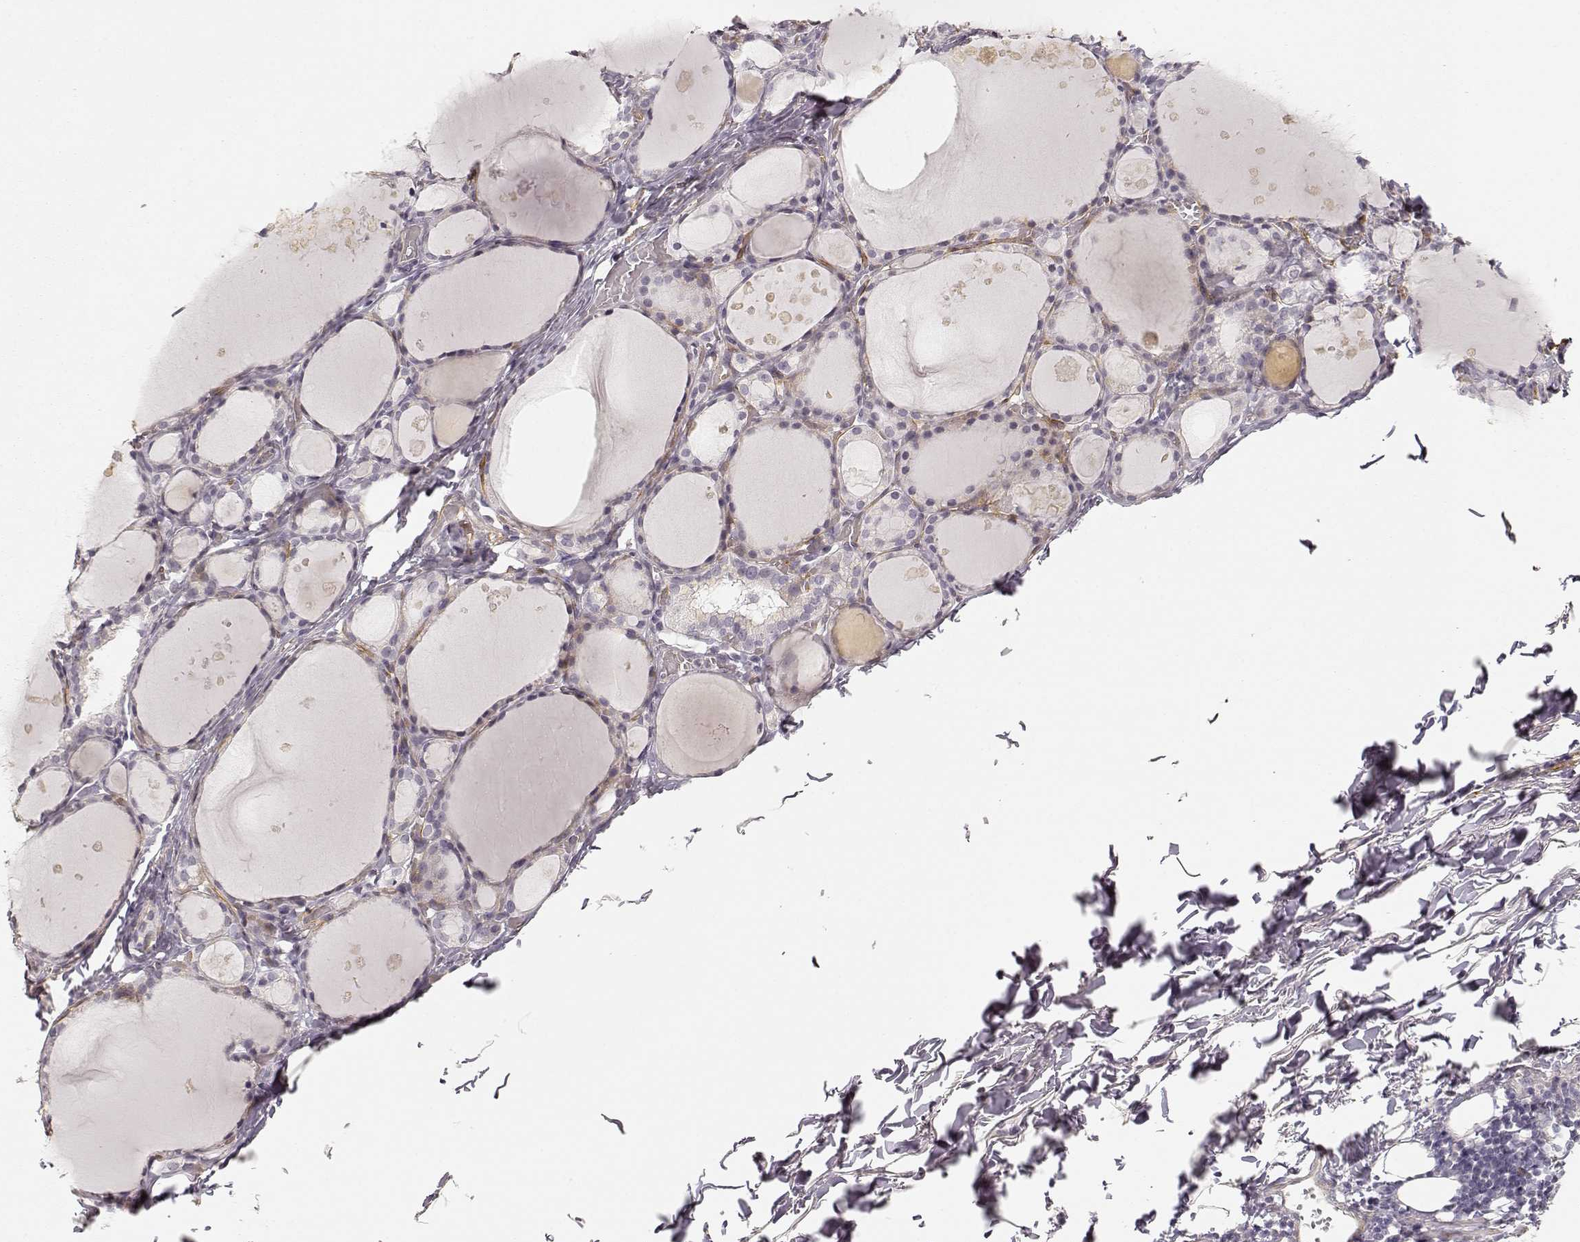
{"staining": {"intensity": "negative", "quantity": "none", "location": "none"}, "tissue": "thyroid gland", "cell_type": "Glandular cells", "image_type": "normal", "snomed": [{"axis": "morphology", "description": "Normal tissue, NOS"}, {"axis": "topography", "description": "Thyroid gland"}], "caption": "Immunohistochemistry (IHC) micrograph of benign human thyroid gland stained for a protein (brown), which reveals no expression in glandular cells. (DAB immunohistochemistry with hematoxylin counter stain).", "gene": "LAMA4", "patient": {"sex": "male", "age": 68}}